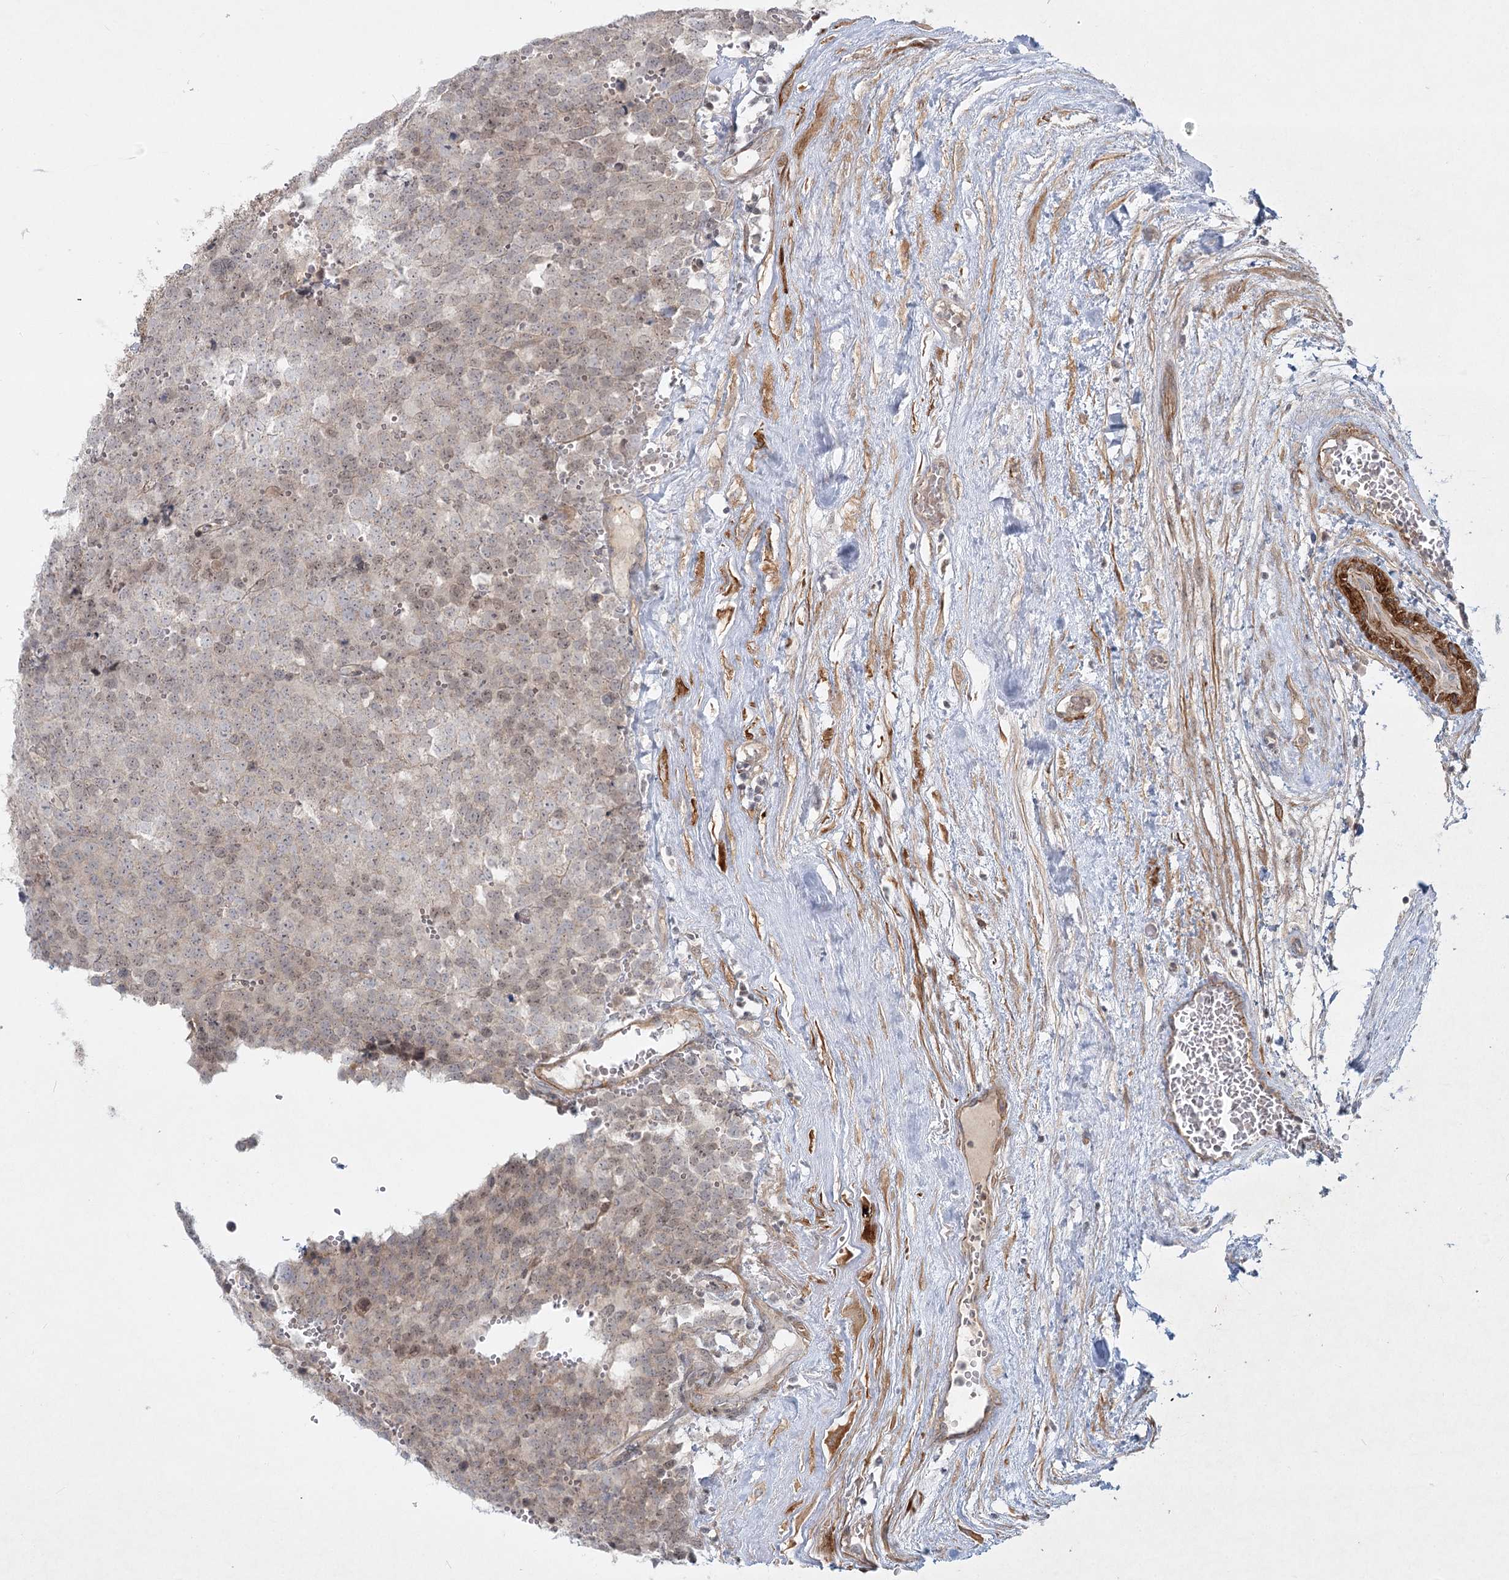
{"staining": {"intensity": "weak", "quantity": "<25%", "location": "nuclear"}, "tissue": "testis cancer", "cell_type": "Tumor cells", "image_type": "cancer", "snomed": [{"axis": "morphology", "description": "Seminoma, NOS"}, {"axis": "topography", "description": "Testis"}], "caption": "This is a image of immunohistochemistry (IHC) staining of testis cancer (seminoma), which shows no expression in tumor cells.", "gene": "SH2D3A", "patient": {"sex": "male", "age": 71}}